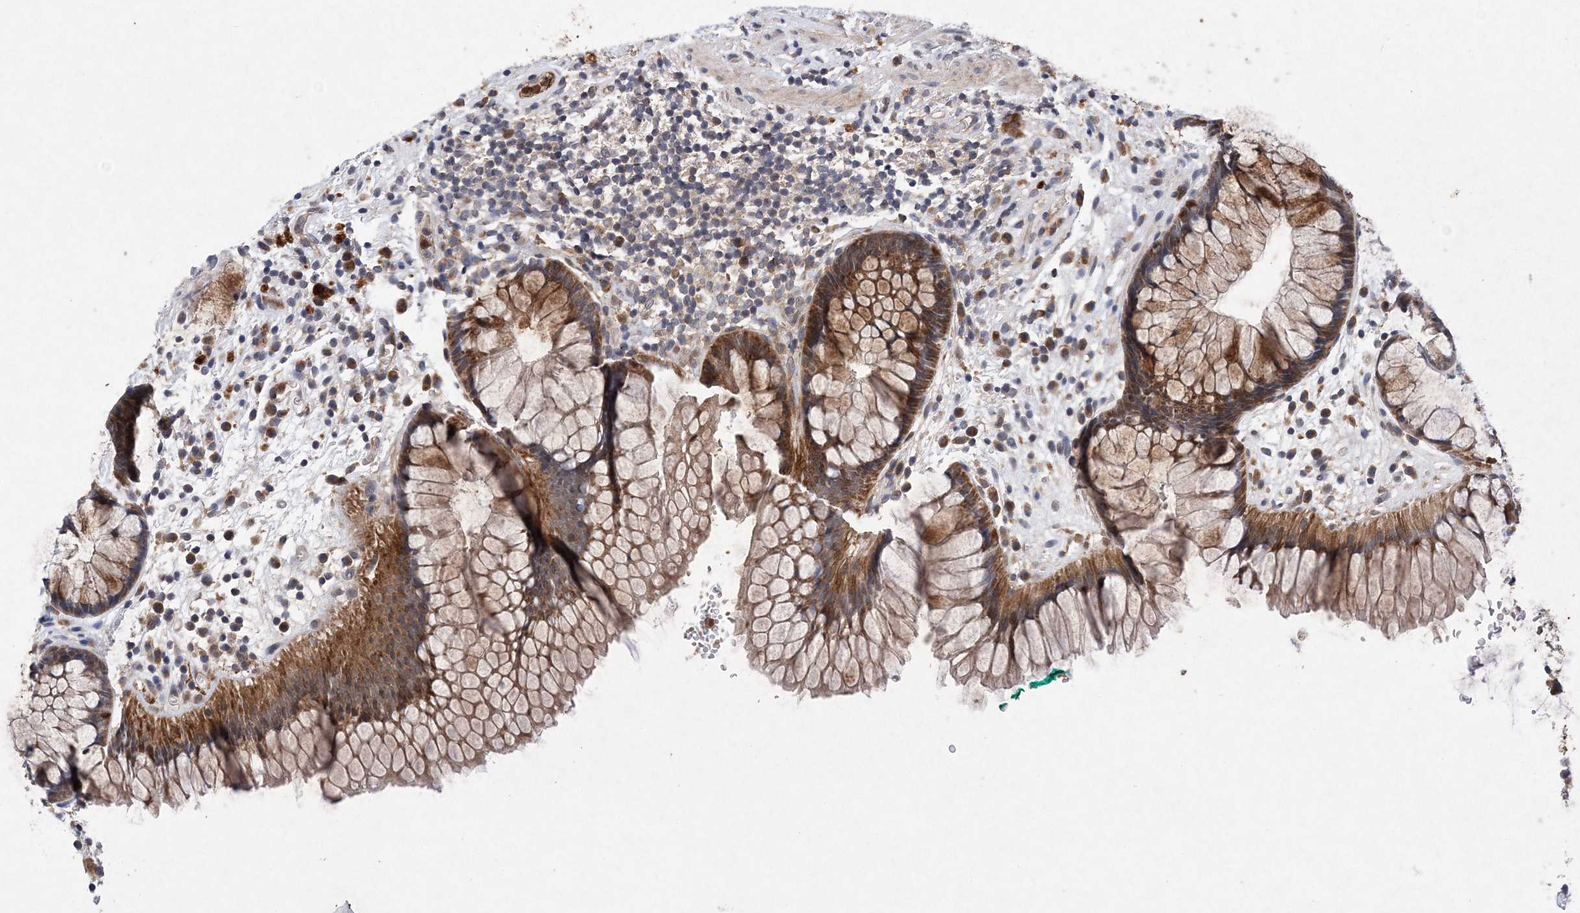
{"staining": {"intensity": "moderate", "quantity": ">75%", "location": "cytoplasmic/membranous"}, "tissue": "rectum", "cell_type": "Glandular cells", "image_type": "normal", "snomed": [{"axis": "morphology", "description": "Normal tissue, NOS"}, {"axis": "topography", "description": "Rectum"}], "caption": "Immunohistochemical staining of normal human rectum reveals moderate cytoplasmic/membranous protein positivity in about >75% of glandular cells.", "gene": "PROSER1", "patient": {"sex": "male", "age": 51}}